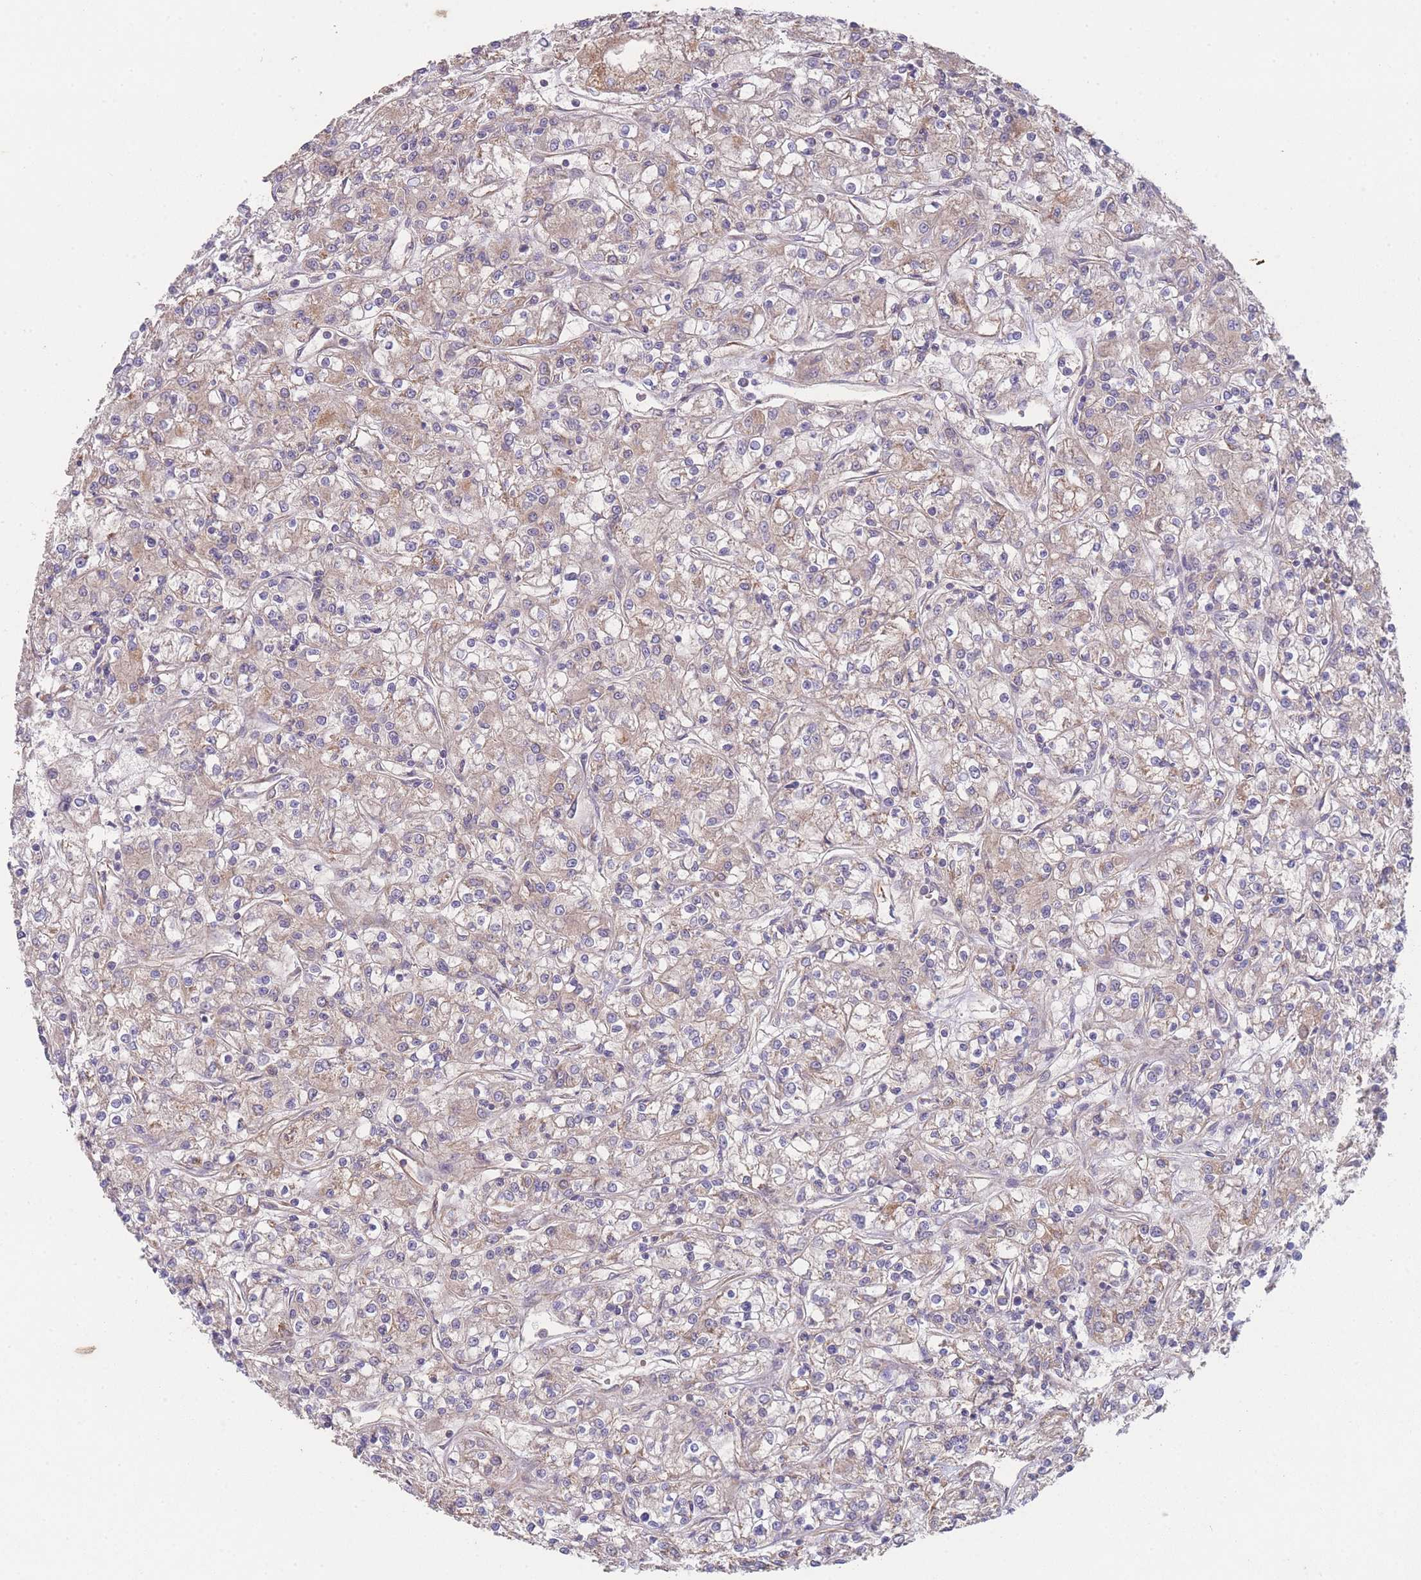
{"staining": {"intensity": "weak", "quantity": "25%-75%", "location": "cytoplasmic/membranous"}, "tissue": "renal cancer", "cell_type": "Tumor cells", "image_type": "cancer", "snomed": [{"axis": "morphology", "description": "Adenocarcinoma, NOS"}, {"axis": "topography", "description": "Kidney"}], "caption": "Renal adenocarcinoma was stained to show a protein in brown. There is low levels of weak cytoplasmic/membranous positivity in approximately 25%-75% of tumor cells.", "gene": "PXMP4", "patient": {"sex": "female", "age": 59}}